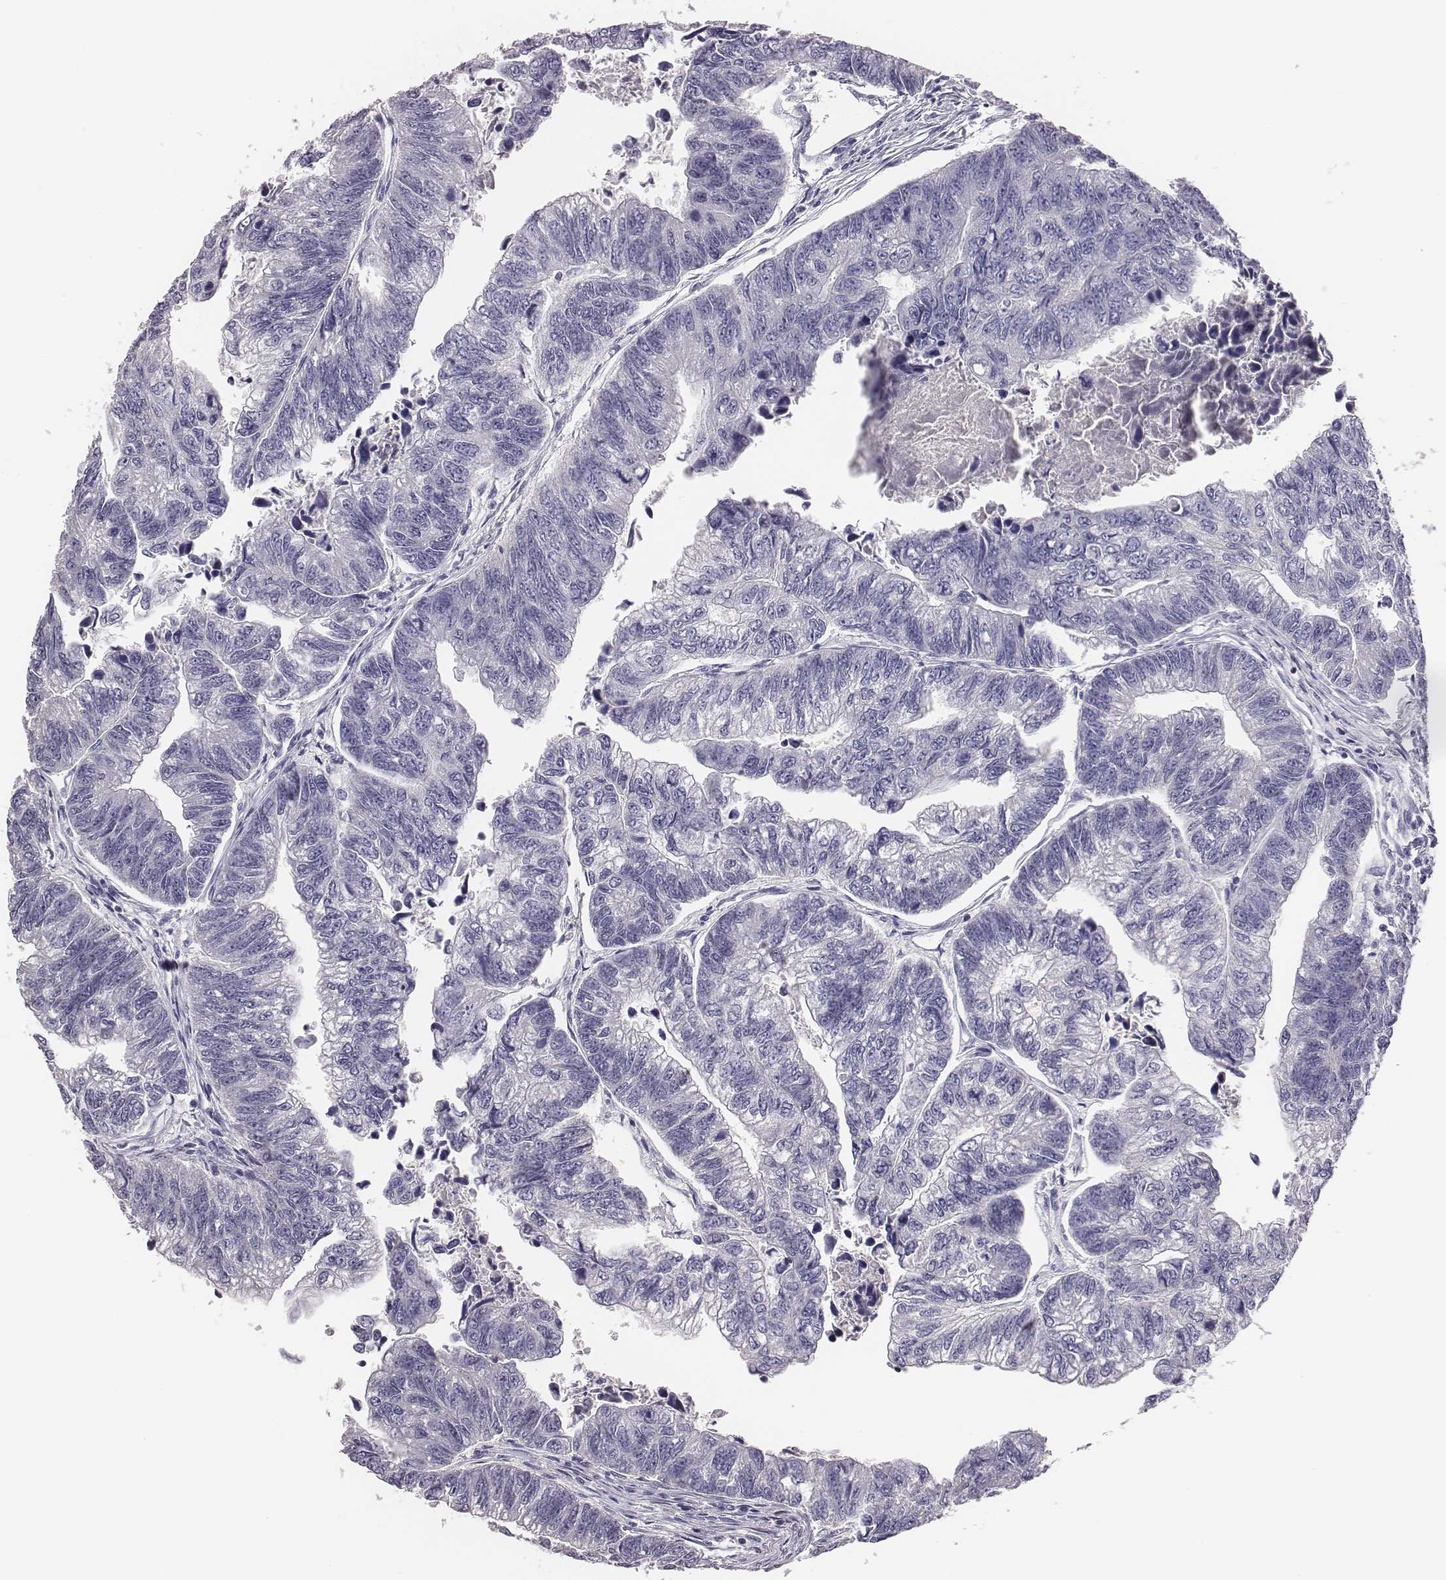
{"staining": {"intensity": "negative", "quantity": "none", "location": "none"}, "tissue": "colorectal cancer", "cell_type": "Tumor cells", "image_type": "cancer", "snomed": [{"axis": "morphology", "description": "Adenocarcinoma, NOS"}, {"axis": "topography", "description": "Colon"}], "caption": "Tumor cells are negative for brown protein staining in colorectal cancer.", "gene": "EN1", "patient": {"sex": "female", "age": 65}}